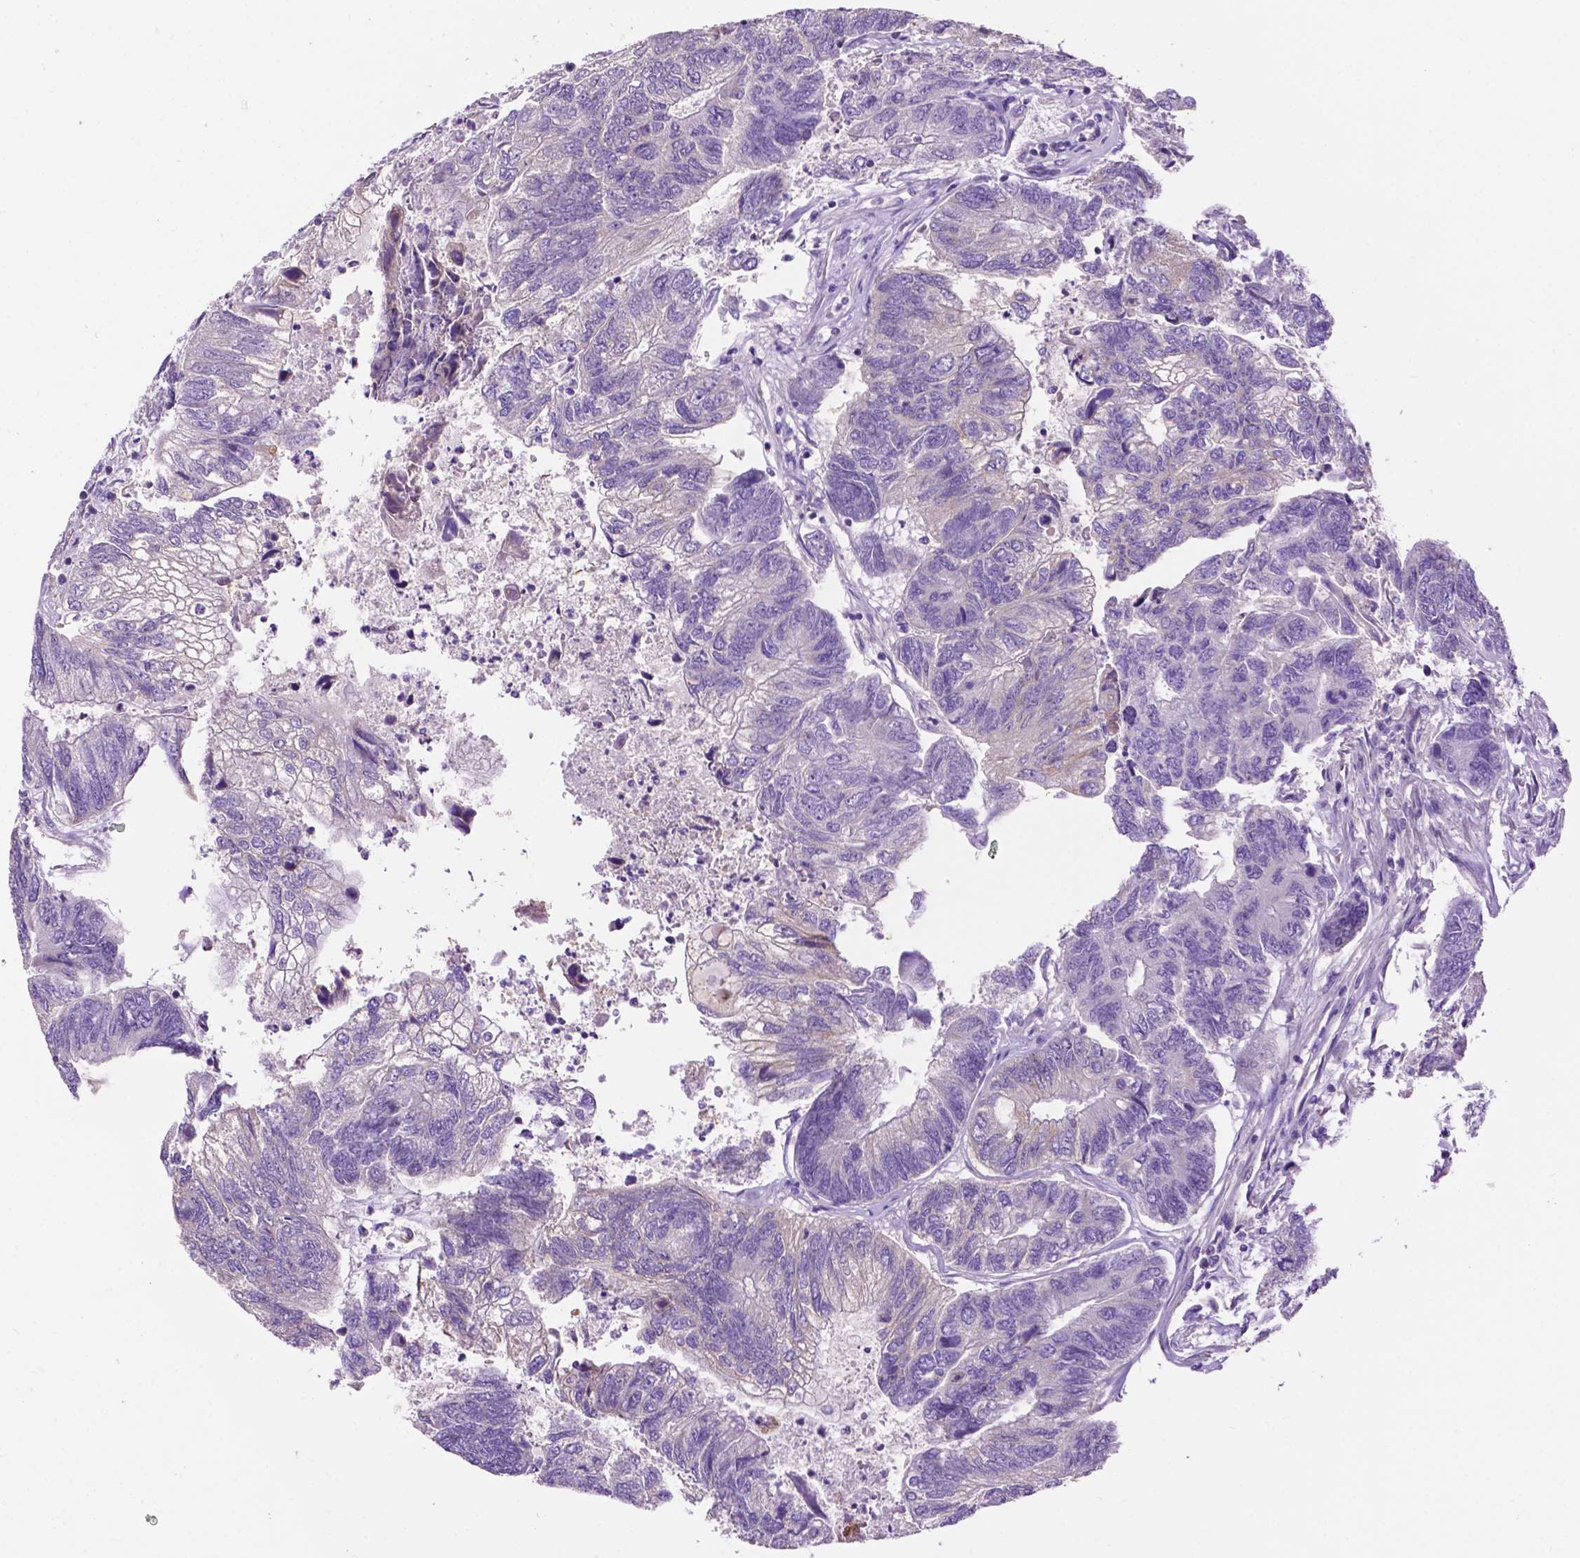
{"staining": {"intensity": "negative", "quantity": "none", "location": "none"}, "tissue": "colorectal cancer", "cell_type": "Tumor cells", "image_type": "cancer", "snomed": [{"axis": "morphology", "description": "Adenocarcinoma, NOS"}, {"axis": "topography", "description": "Colon"}], "caption": "This micrograph is of colorectal adenocarcinoma stained with IHC to label a protein in brown with the nuclei are counter-stained blue. There is no positivity in tumor cells. The staining is performed using DAB (3,3'-diaminobenzidine) brown chromogen with nuclei counter-stained in using hematoxylin.", "gene": "PHYHIP", "patient": {"sex": "female", "age": 67}}